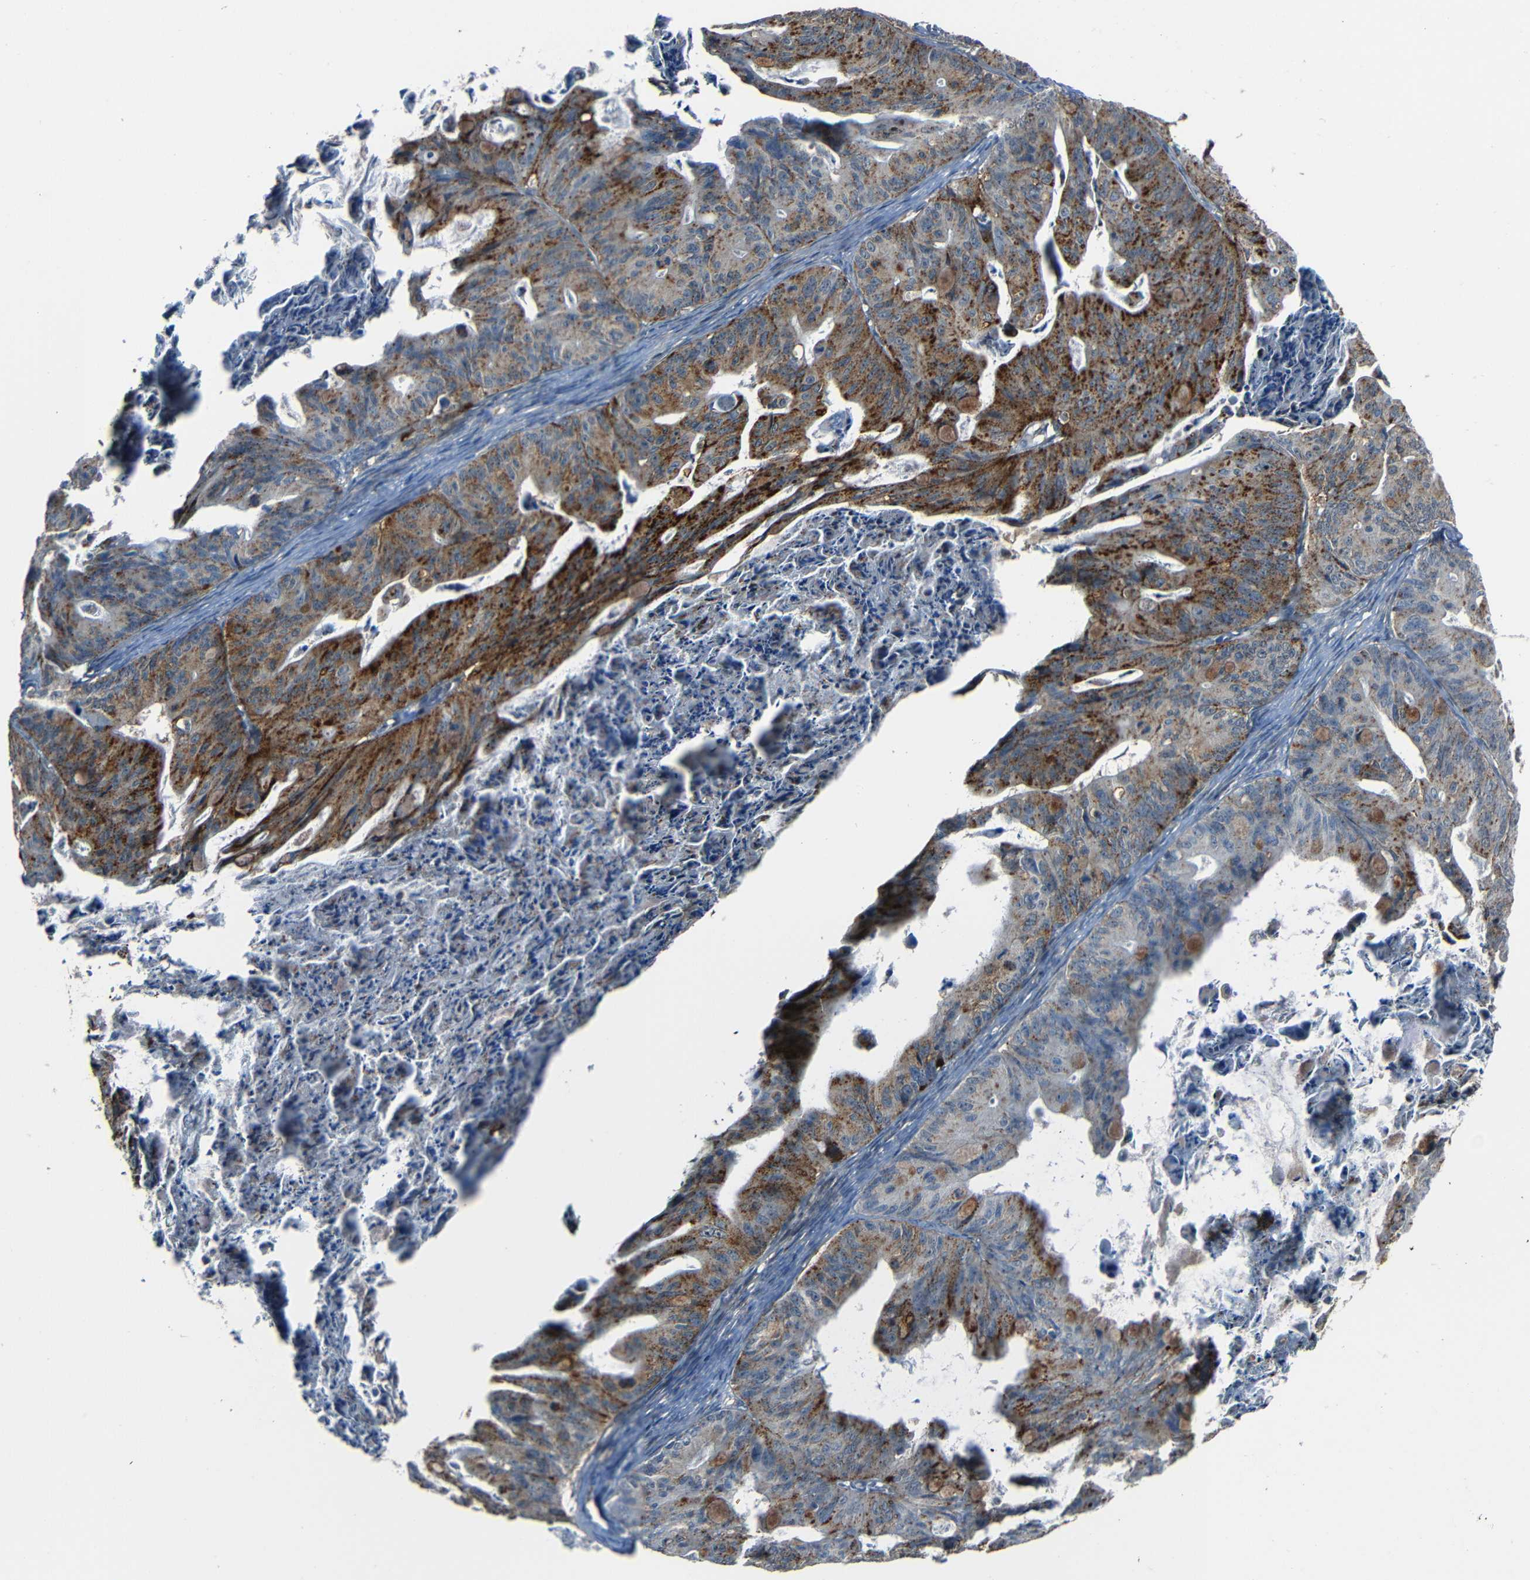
{"staining": {"intensity": "strong", "quantity": "25%-75%", "location": "cytoplasmic/membranous"}, "tissue": "ovarian cancer", "cell_type": "Tumor cells", "image_type": "cancer", "snomed": [{"axis": "morphology", "description": "Cystadenocarcinoma, mucinous, NOS"}, {"axis": "topography", "description": "Ovary"}], "caption": "Strong cytoplasmic/membranous staining for a protein is seen in approximately 25%-75% of tumor cells of mucinous cystadenocarcinoma (ovarian) using IHC.", "gene": "DNAJC5", "patient": {"sex": "female", "age": 37}}